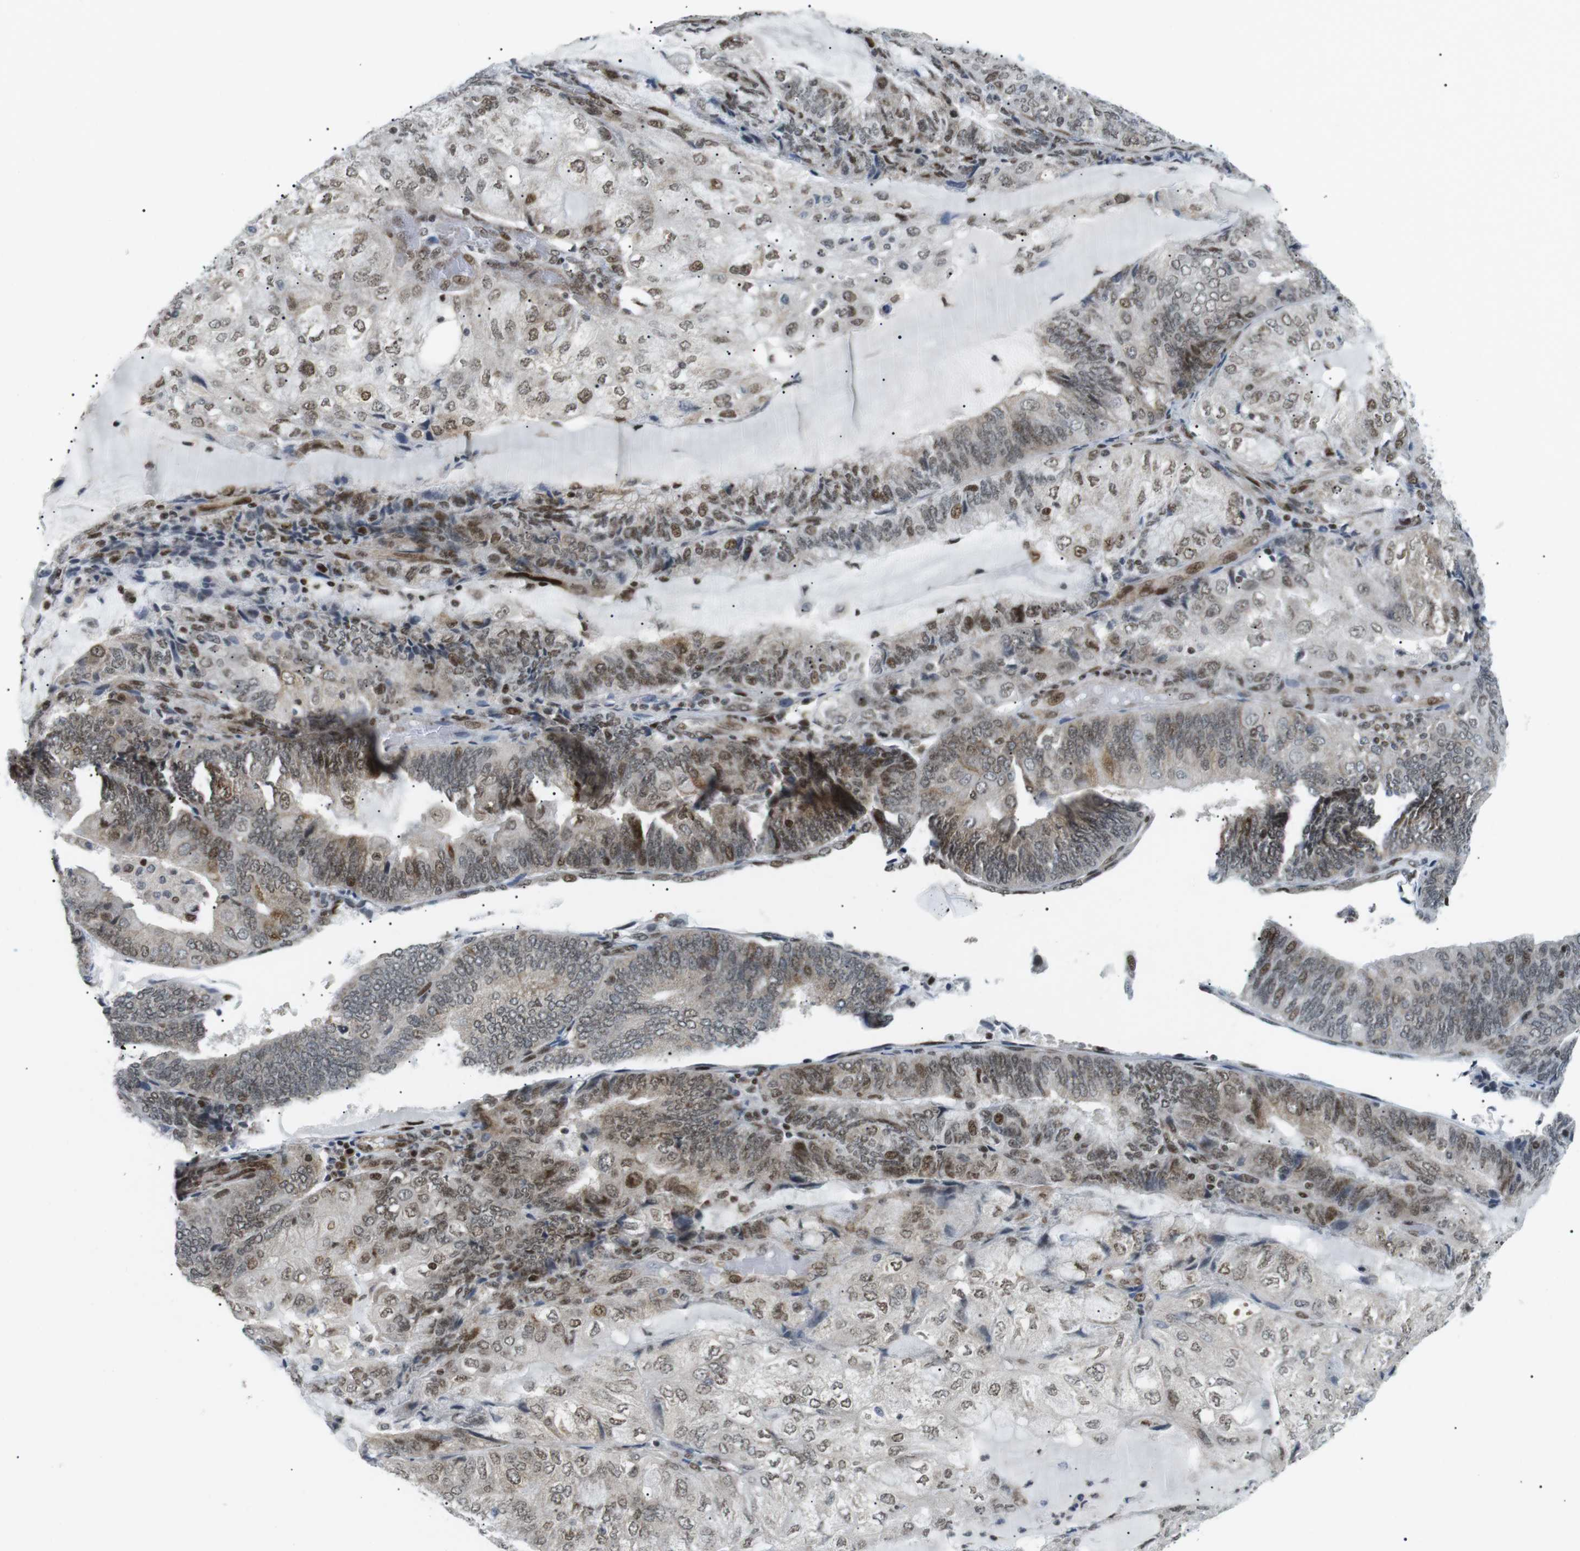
{"staining": {"intensity": "moderate", "quantity": "25%-75%", "location": "nuclear"}, "tissue": "endometrial cancer", "cell_type": "Tumor cells", "image_type": "cancer", "snomed": [{"axis": "morphology", "description": "Adenocarcinoma, NOS"}, {"axis": "topography", "description": "Endometrium"}], "caption": "Adenocarcinoma (endometrial) tissue demonstrates moderate nuclear expression in about 25%-75% of tumor cells", "gene": "CDC27", "patient": {"sex": "female", "age": 81}}